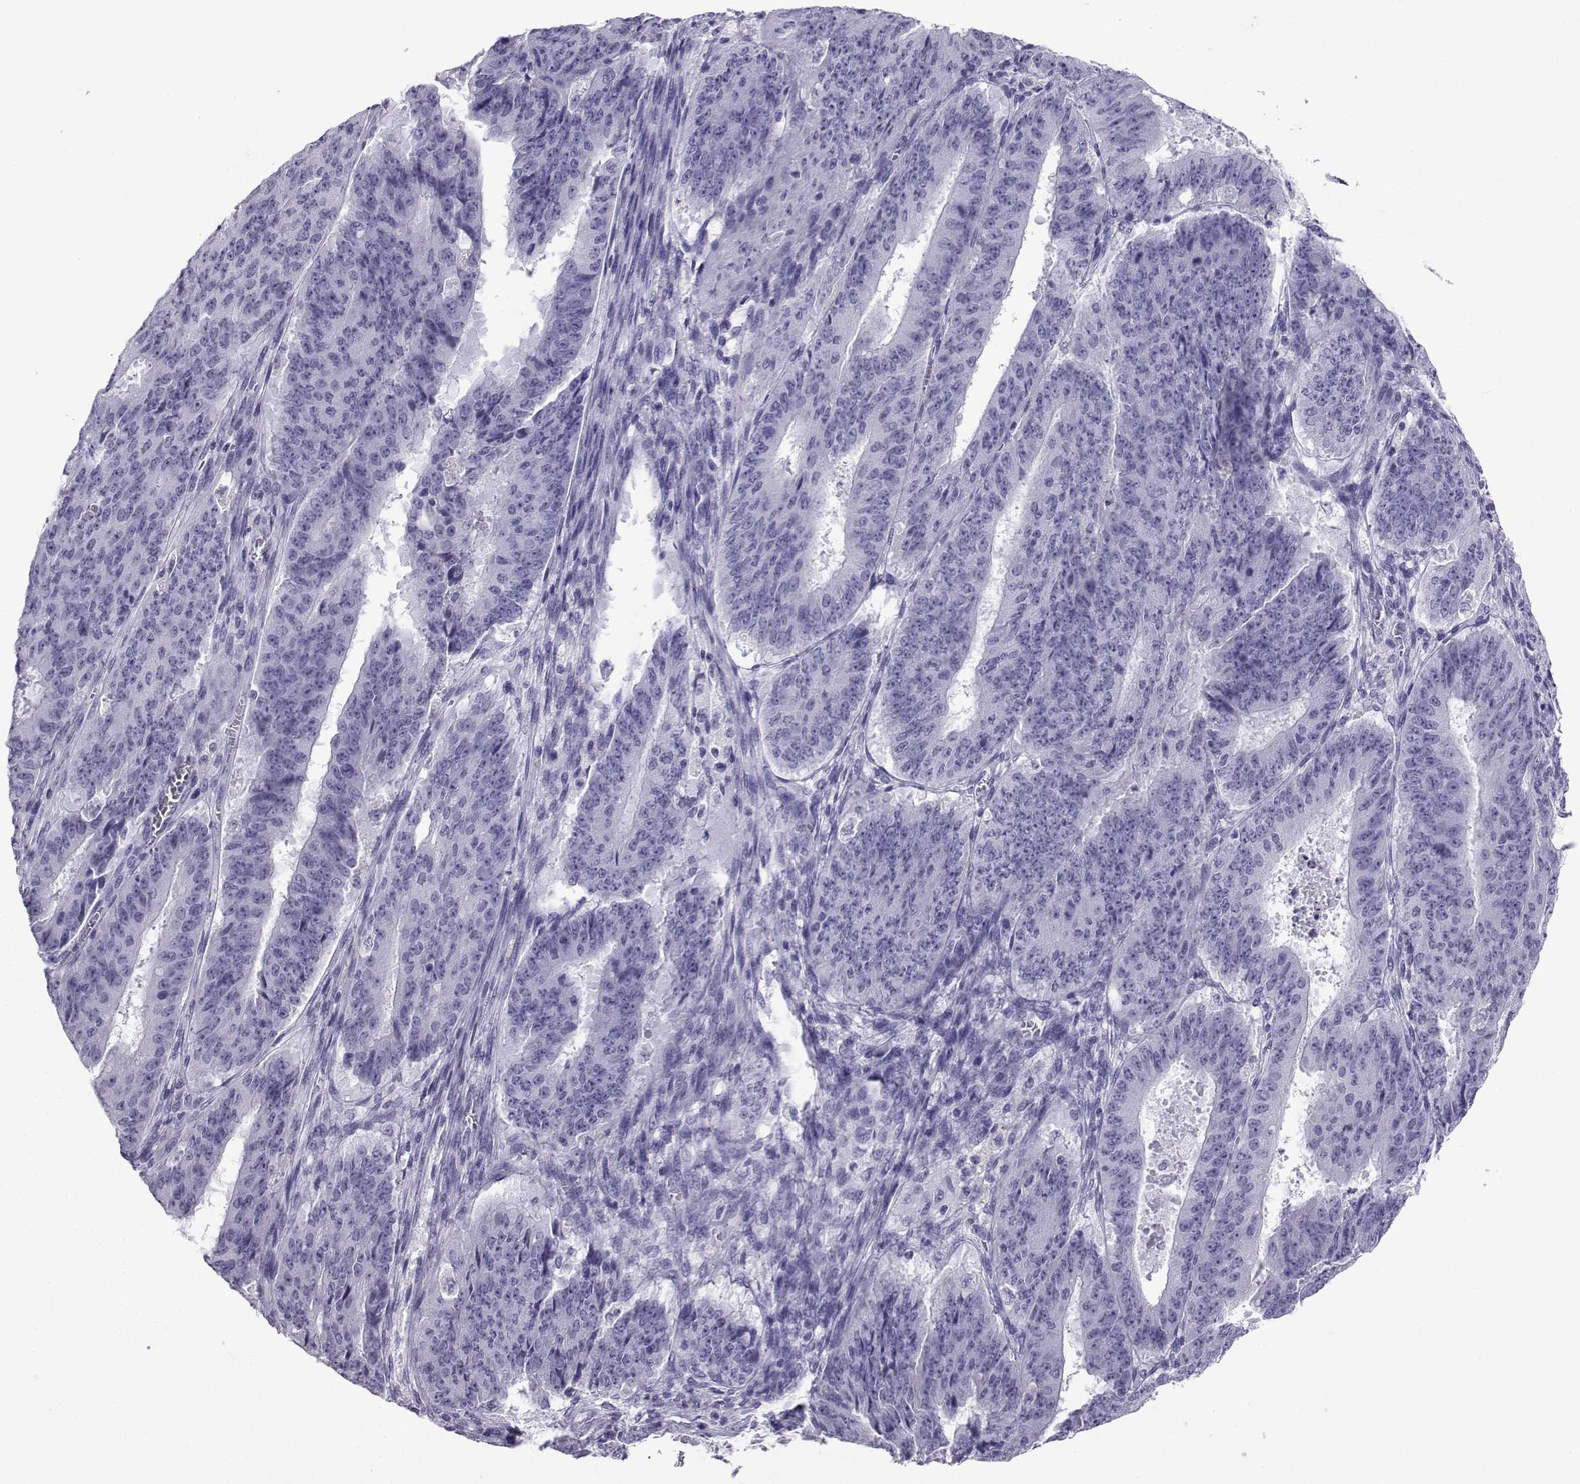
{"staining": {"intensity": "negative", "quantity": "none", "location": "none"}, "tissue": "ovarian cancer", "cell_type": "Tumor cells", "image_type": "cancer", "snomed": [{"axis": "morphology", "description": "Carcinoma, endometroid"}, {"axis": "topography", "description": "Ovary"}], "caption": "Immunohistochemistry histopathology image of human ovarian cancer (endometroid carcinoma) stained for a protein (brown), which reveals no expression in tumor cells. (DAB immunohistochemistry (IHC) visualized using brightfield microscopy, high magnification).", "gene": "NEFL", "patient": {"sex": "female", "age": 42}}